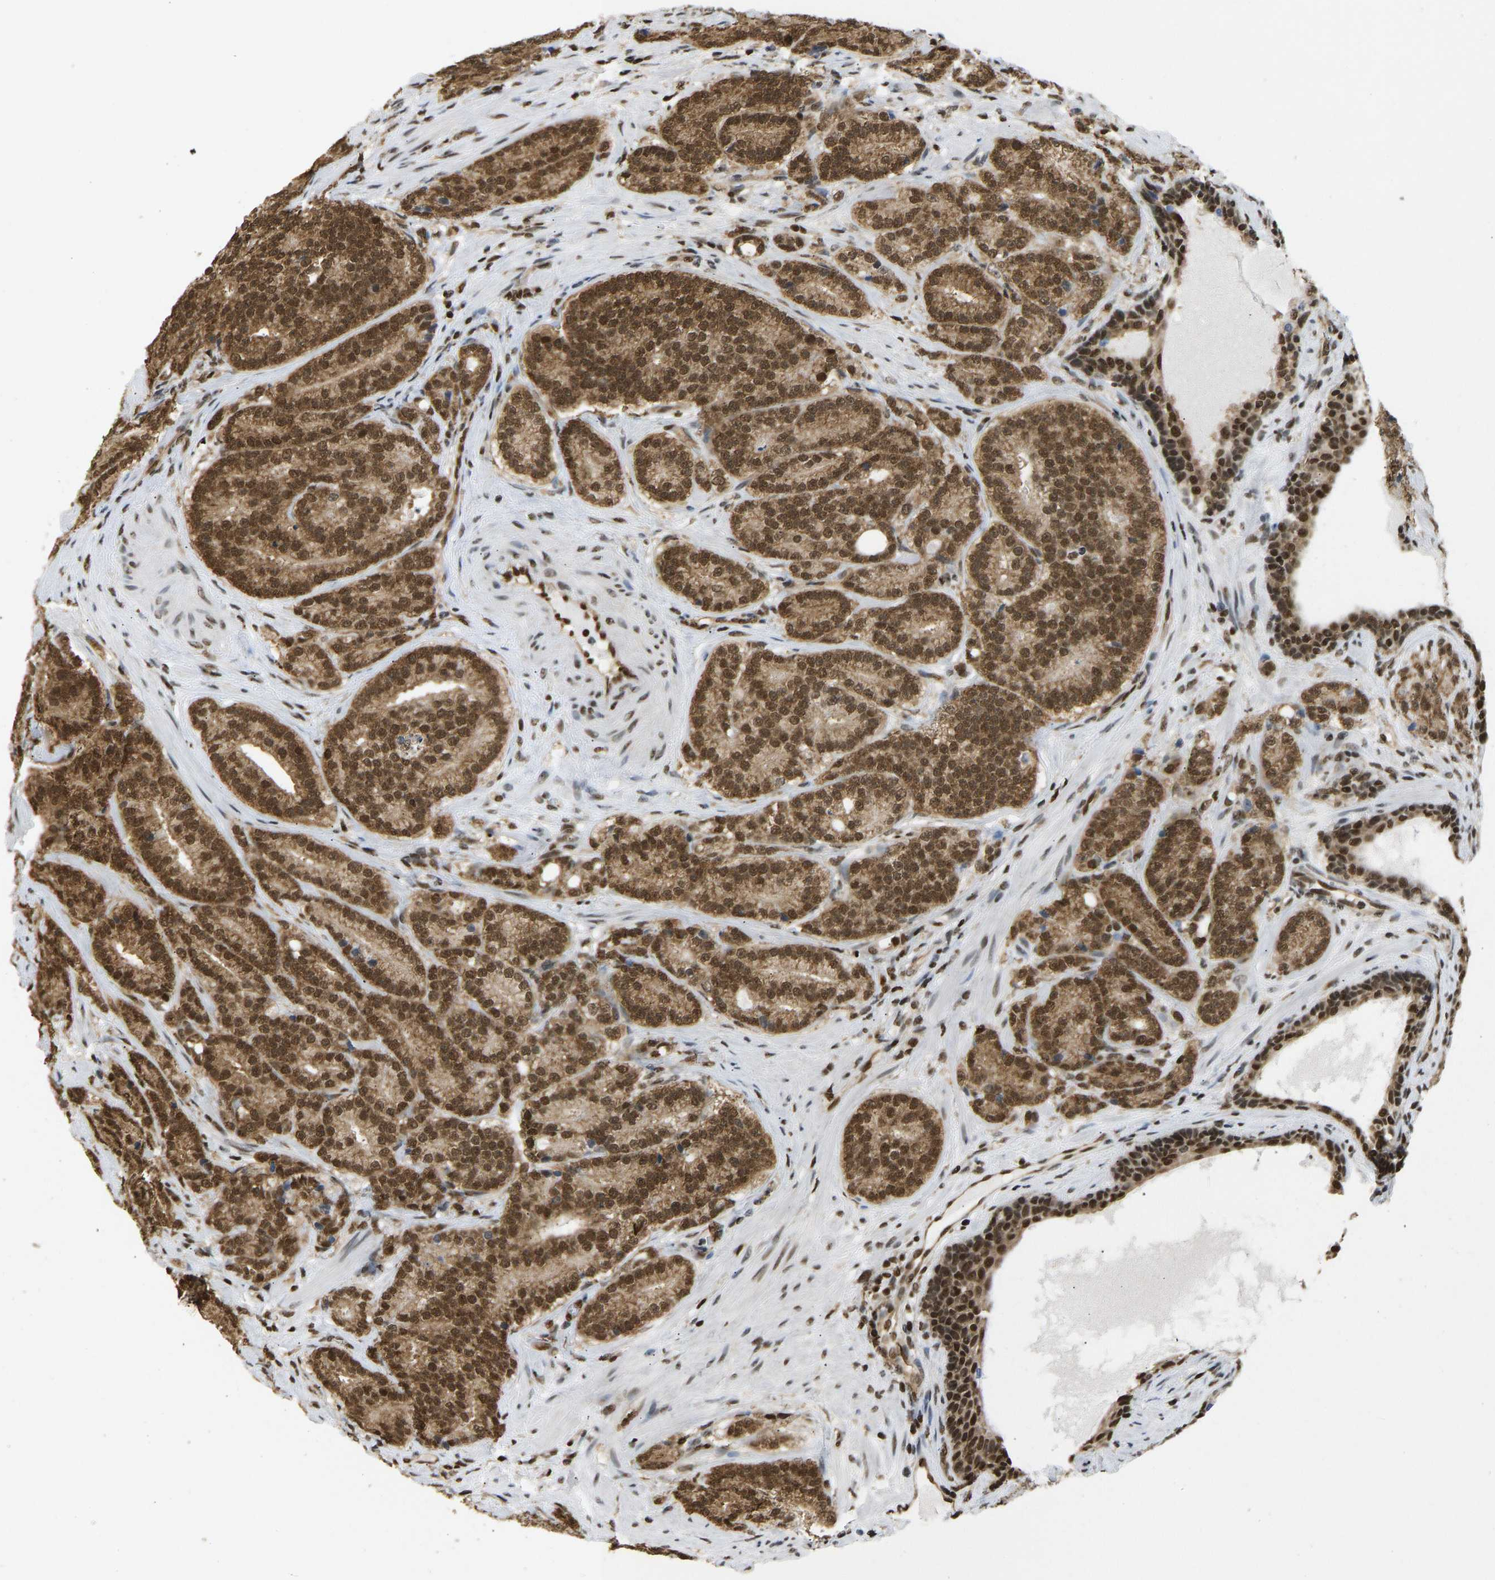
{"staining": {"intensity": "strong", "quantity": ">75%", "location": "cytoplasmic/membranous,nuclear"}, "tissue": "prostate cancer", "cell_type": "Tumor cells", "image_type": "cancer", "snomed": [{"axis": "morphology", "description": "Adenocarcinoma, High grade"}, {"axis": "topography", "description": "Prostate"}], "caption": "DAB immunohistochemical staining of prostate cancer (adenocarcinoma (high-grade)) displays strong cytoplasmic/membranous and nuclear protein expression in about >75% of tumor cells. (Brightfield microscopy of DAB IHC at high magnification).", "gene": "ZSCAN20", "patient": {"sex": "male", "age": 61}}